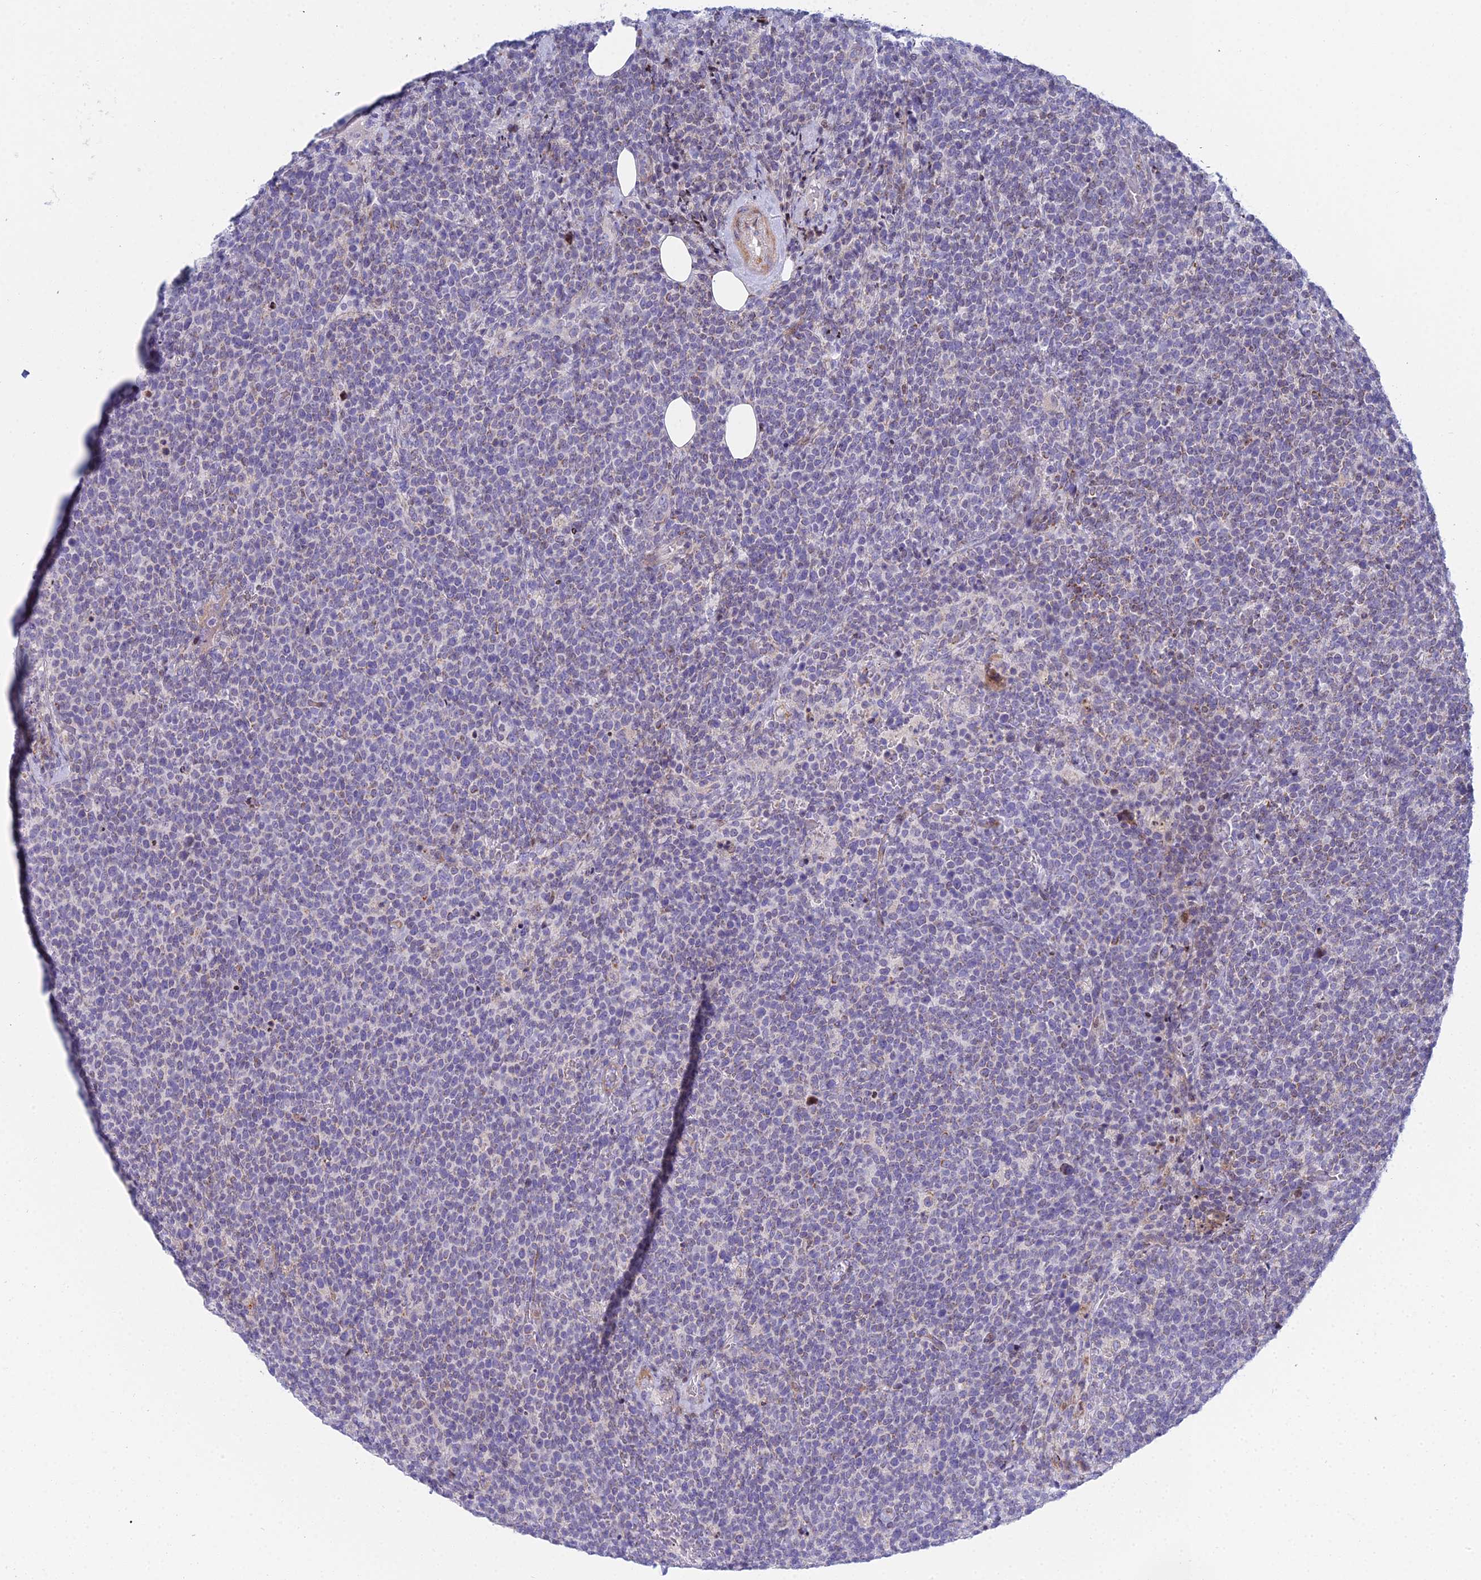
{"staining": {"intensity": "negative", "quantity": "none", "location": "none"}, "tissue": "lymphoma", "cell_type": "Tumor cells", "image_type": "cancer", "snomed": [{"axis": "morphology", "description": "Malignant lymphoma, non-Hodgkin's type, High grade"}, {"axis": "topography", "description": "Lymph node"}], "caption": "Histopathology image shows no protein staining in tumor cells of high-grade malignant lymphoma, non-Hodgkin's type tissue. Nuclei are stained in blue.", "gene": "PRR13", "patient": {"sex": "male", "age": 61}}